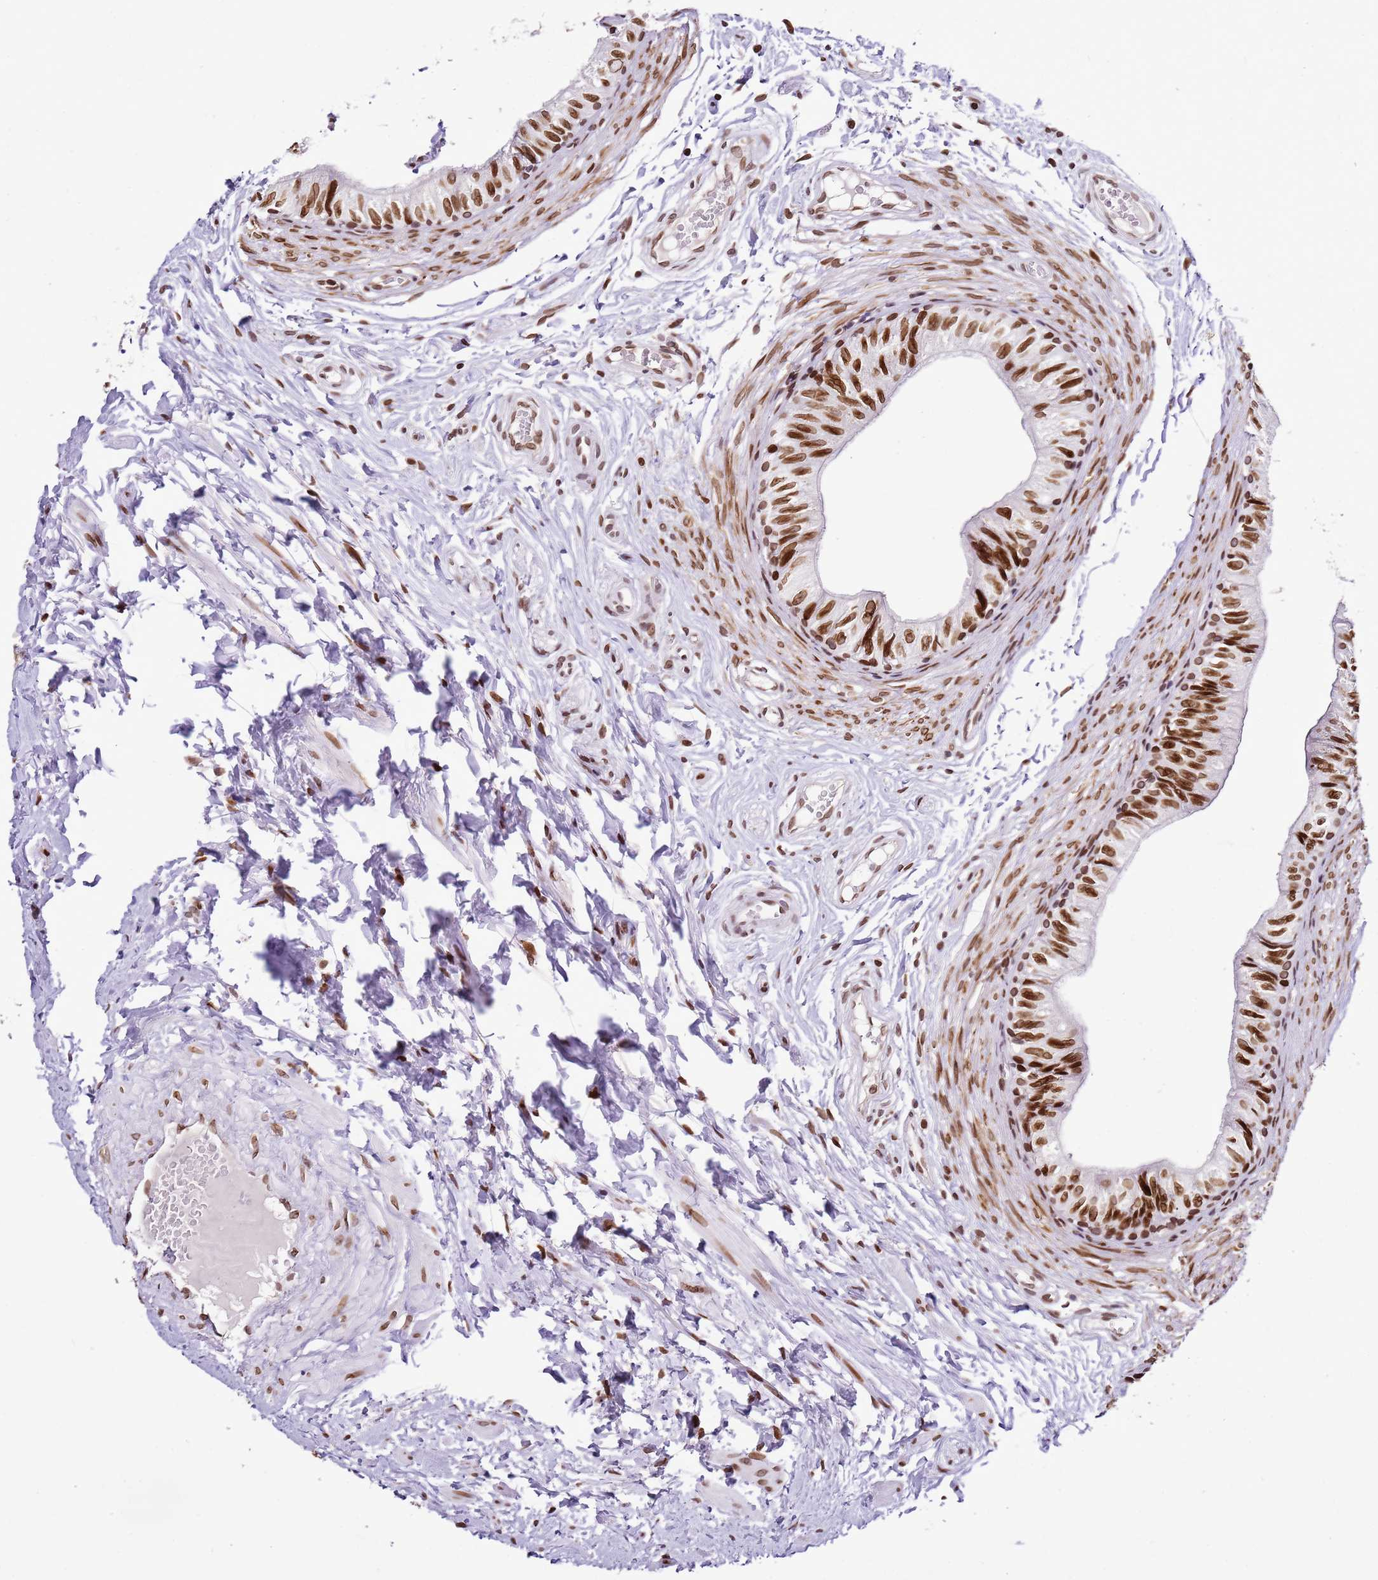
{"staining": {"intensity": "strong", "quantity": ">75%", "location": "cytoplasmic/membranous,nuclear"}, "tissue": "epididymis", "cell_type": "Glandular cells", "image_type": "normal", "snomed": [{"axis": "morphology", "description": "Normal tissue, NOS"}, {"axis": "topography", "description": "Epididymis"}], "caption": "Brown immunohistochemical staining in benign epididymis displays strong cytoplasmic/membranous,nuclear positivity in approximately >75% of glandular cells. (DAB IHC, brown staining for protein, blue staining for nuclei).", "gene": "POU6F1", "patient": {"sex": "male", "age": 37}}